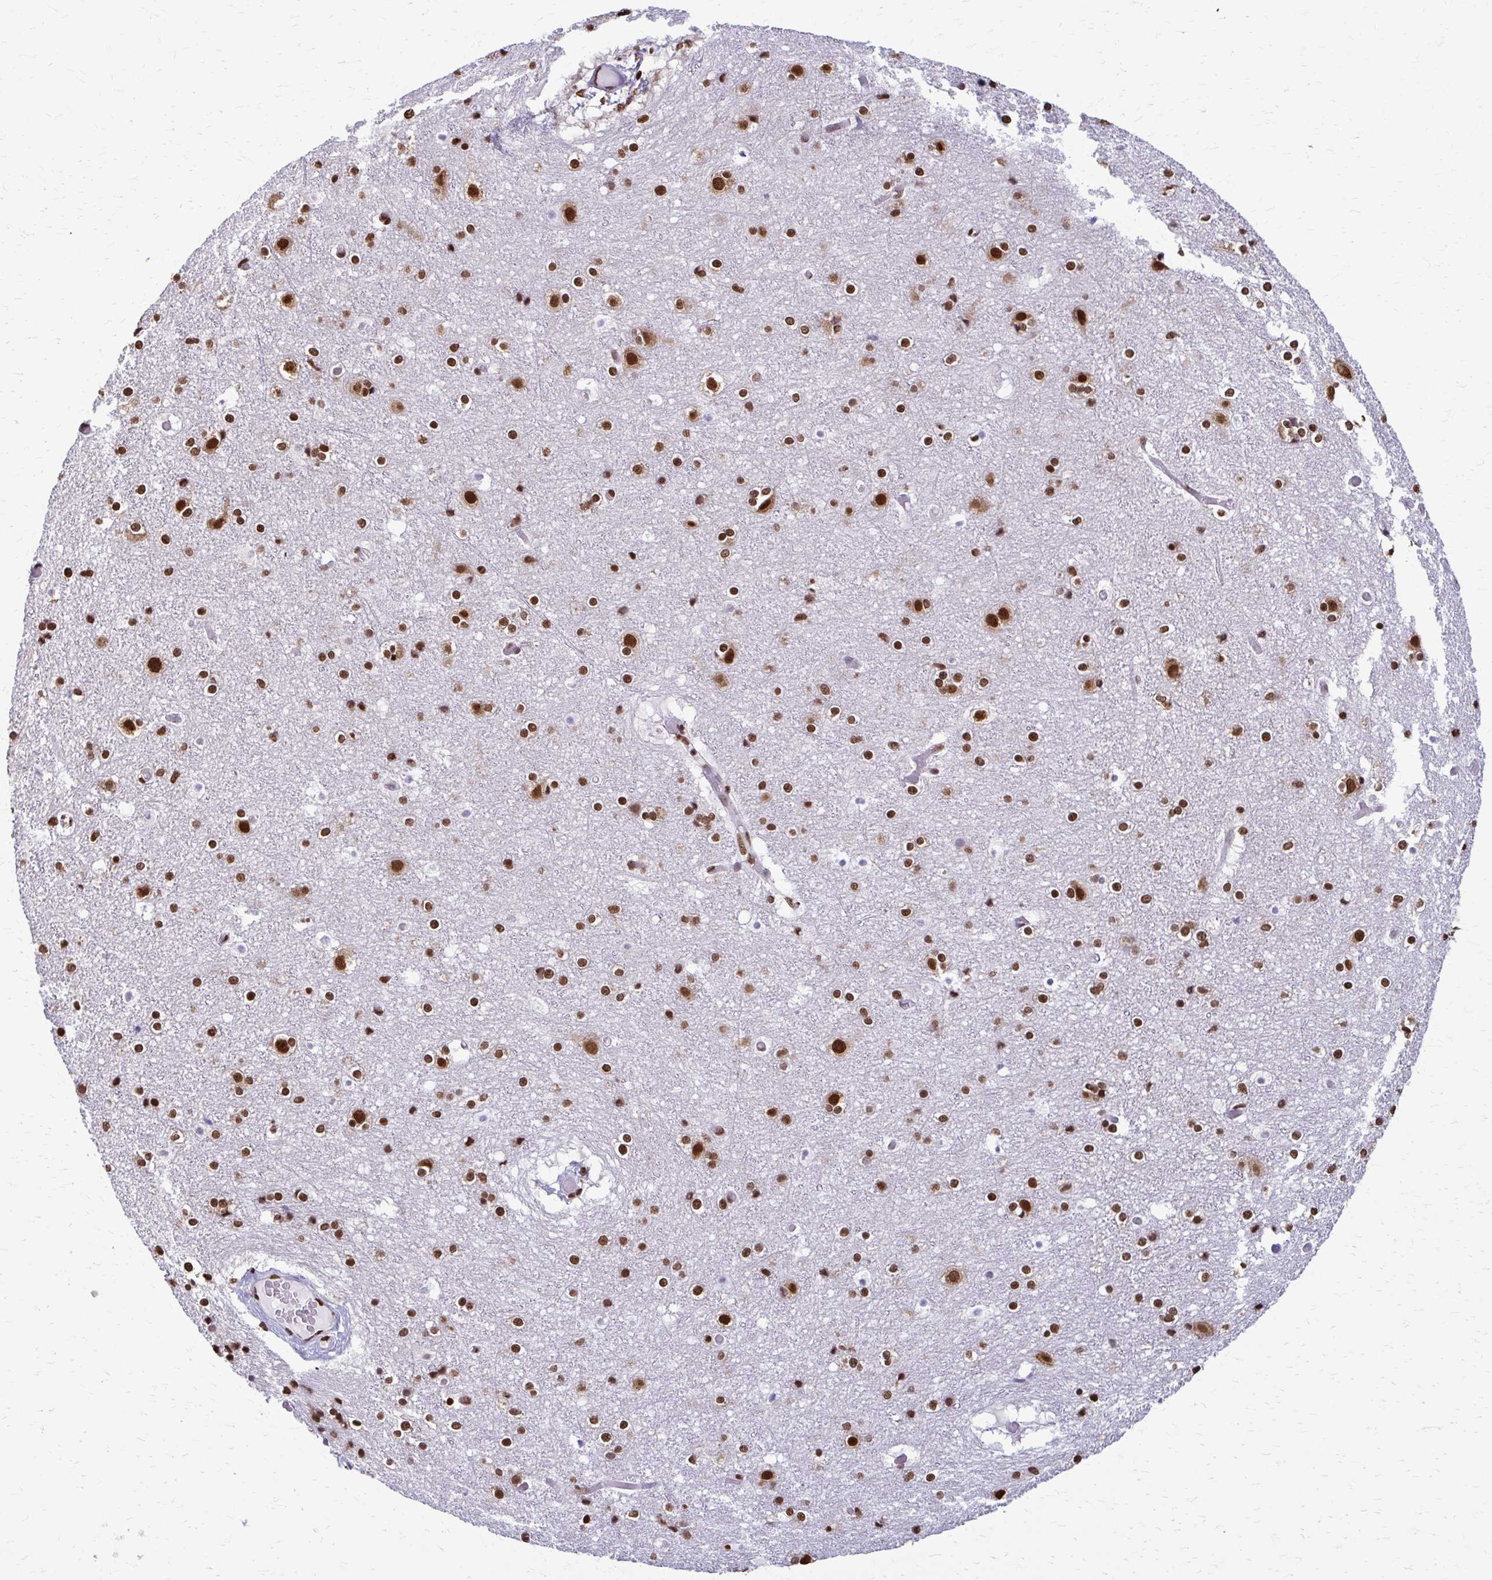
{"staining": {"intensity": "moderate", "quantity": ">75%", "location": "nuclear"}, "tissue": "cerebral cortex", "cell_type": "Endothelial cells", "image_type": "normal", "snomed": [{"axis": "morphology", "description": "Normal tissue, NOS"}, {"axis": "topography", "description": "Cerebral cortex"}], "caption": "High-power microscopy captured an immunohistochemistry image of benign cerebral cortex, revealing moderate nuclear expression in about >75% of endothelial cells. Nuclei are stained in blue.", "gene": "SNRPA", "patient": {"sex": "female", "age": 52}}